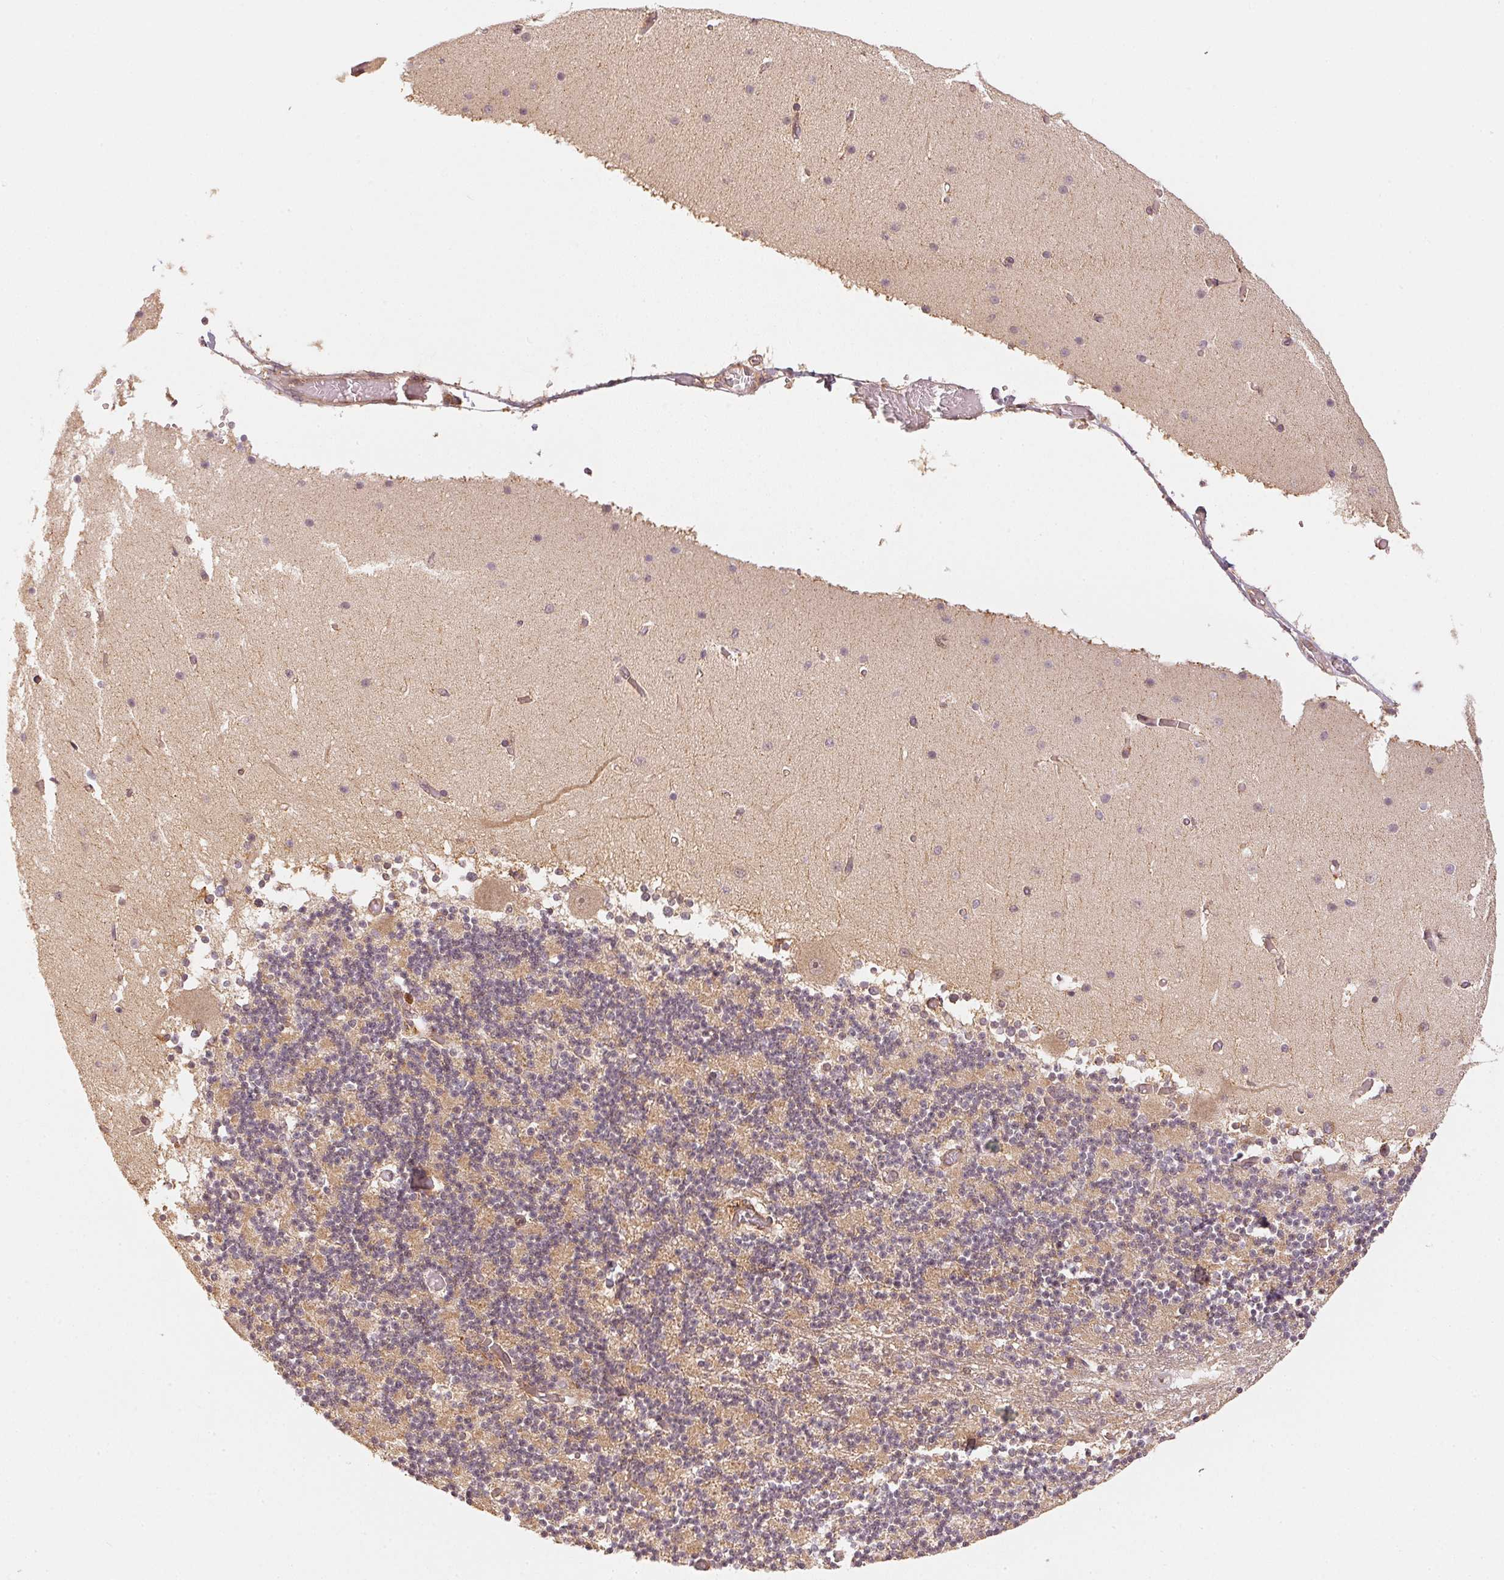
{"staining": {"intensity": "weak", "quantity": "25%-75%", "location": "cytoplasmic/membranous"}, "tissue": "cerebellum", "cell_type": "Cells in granular layer", "image_type": "normal", "snomed": [{"axis": "morphology", "description": "Normal tissue, NOS"}, {"axis": "topography", "description": "Cerebellum"}], "caption": "A low amount of weak cytoplasmic/membranous staining is appreciated in about 25%-75% of cells in granular layer in normal cerebellum. (DAB IHC, brown staining for protein, blue staining for nuclei).", "gene": "STRN4", "patient": {"sex": "female", "age": 28}}